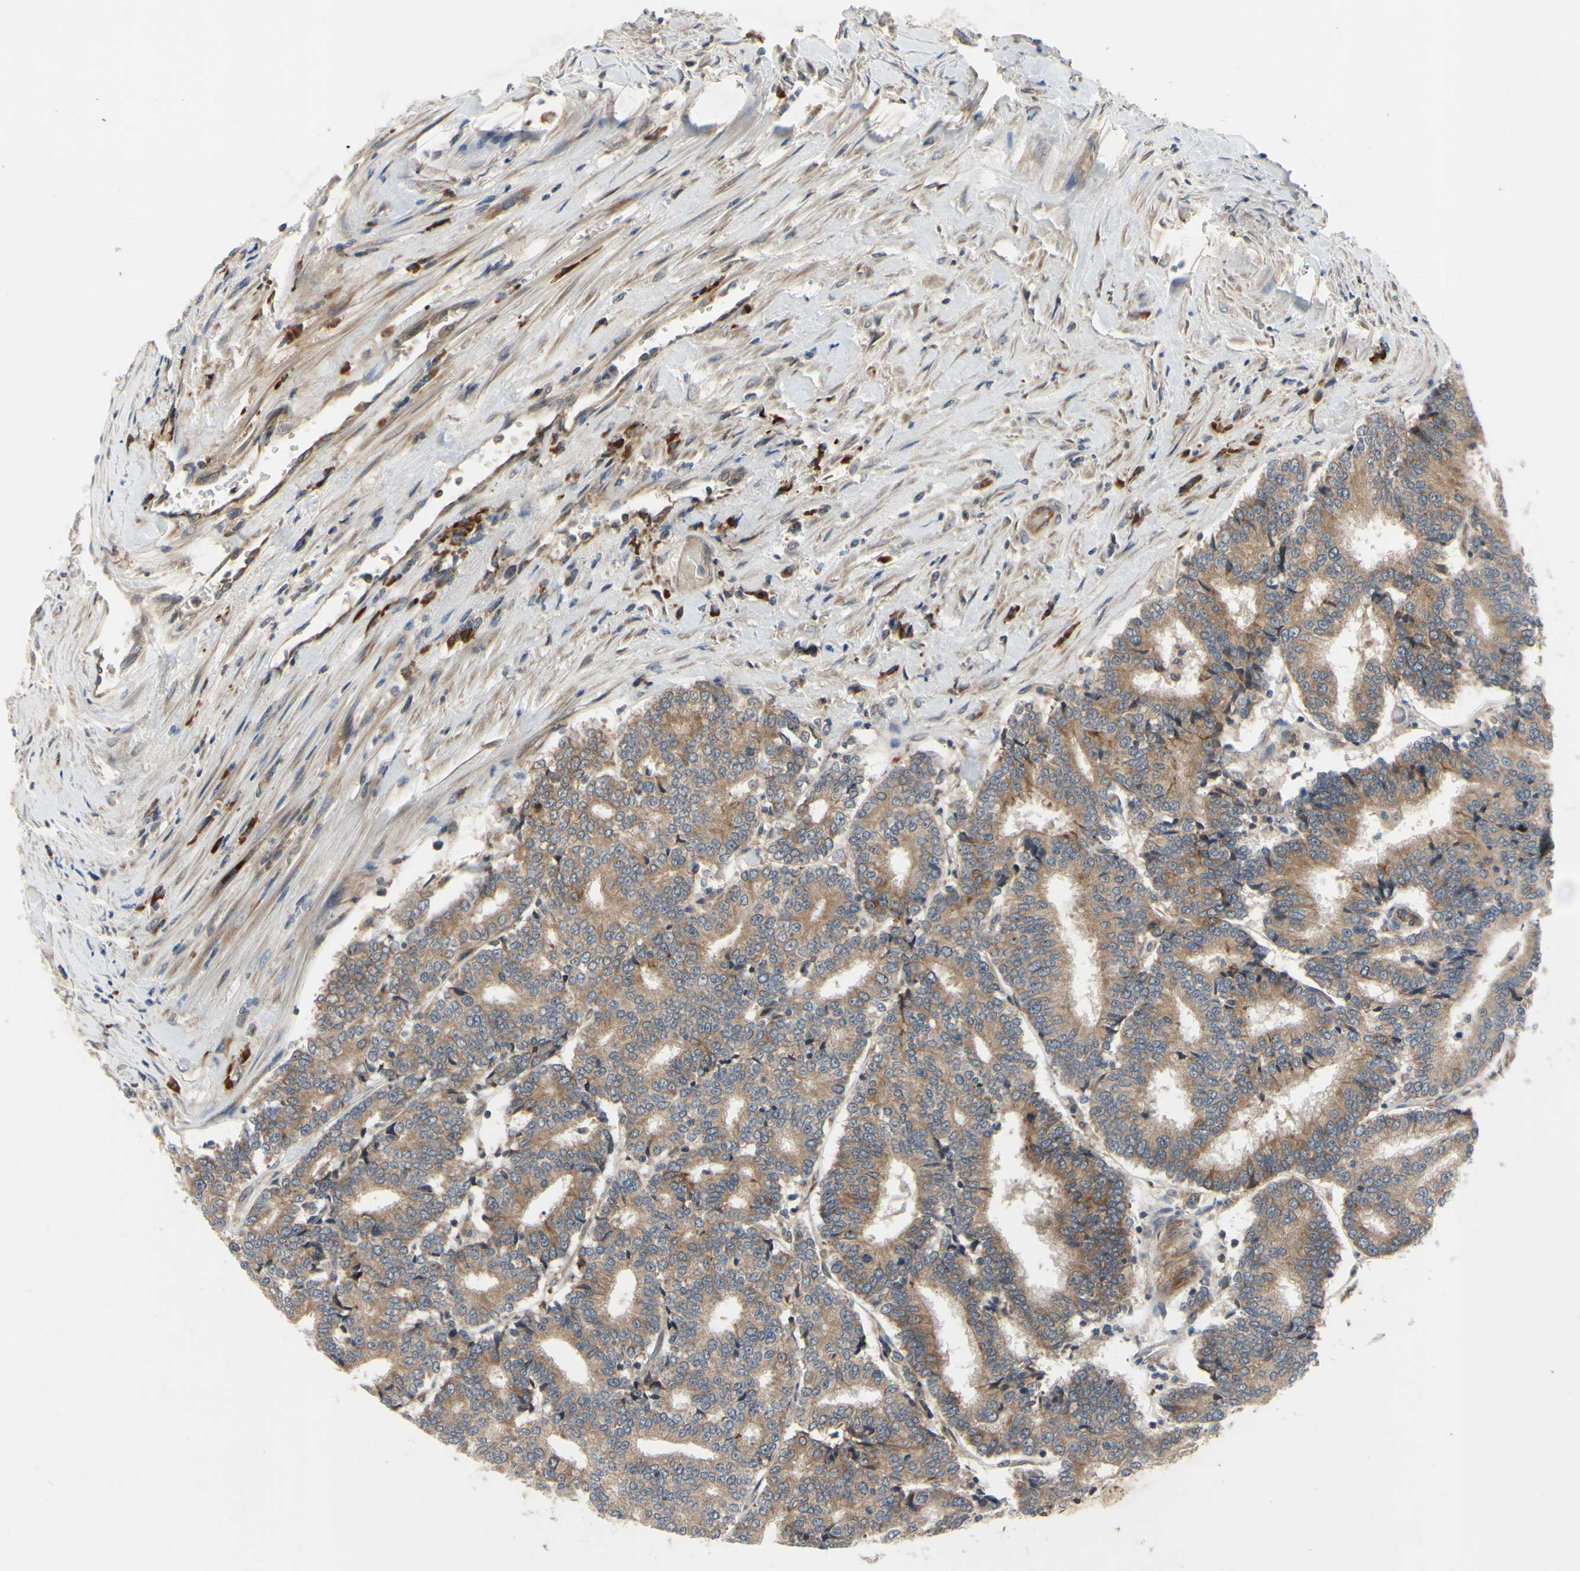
{"staining": {"intensity": "moderate", "quantity": ">75%", "location": "cytoplasmic/membranous"}, "tissue": "prostate cancer", "cell_type": "Tumor cells", "image_type": "cancer", "snomed": [{"axis": "morphology", "description": "Normal tissue, NOS"}, {"axis": "morphology", "description": "Adenocarcinoma, High grade"}, {"axis": "topography", "description": "Prostate"}, {"axis": "topography", "description": "Seminal veicle"}], "caption": "The histopathology image shows staining of prostate cancer, revealing moderate cytoplasmic/membranous protein expression (brown color) within tumor cells. (brown staining indicates protein expression, while blue staining denotes nuclei).", "gene": "XIAP", "patient": {"sex": "male", "age": 55}}